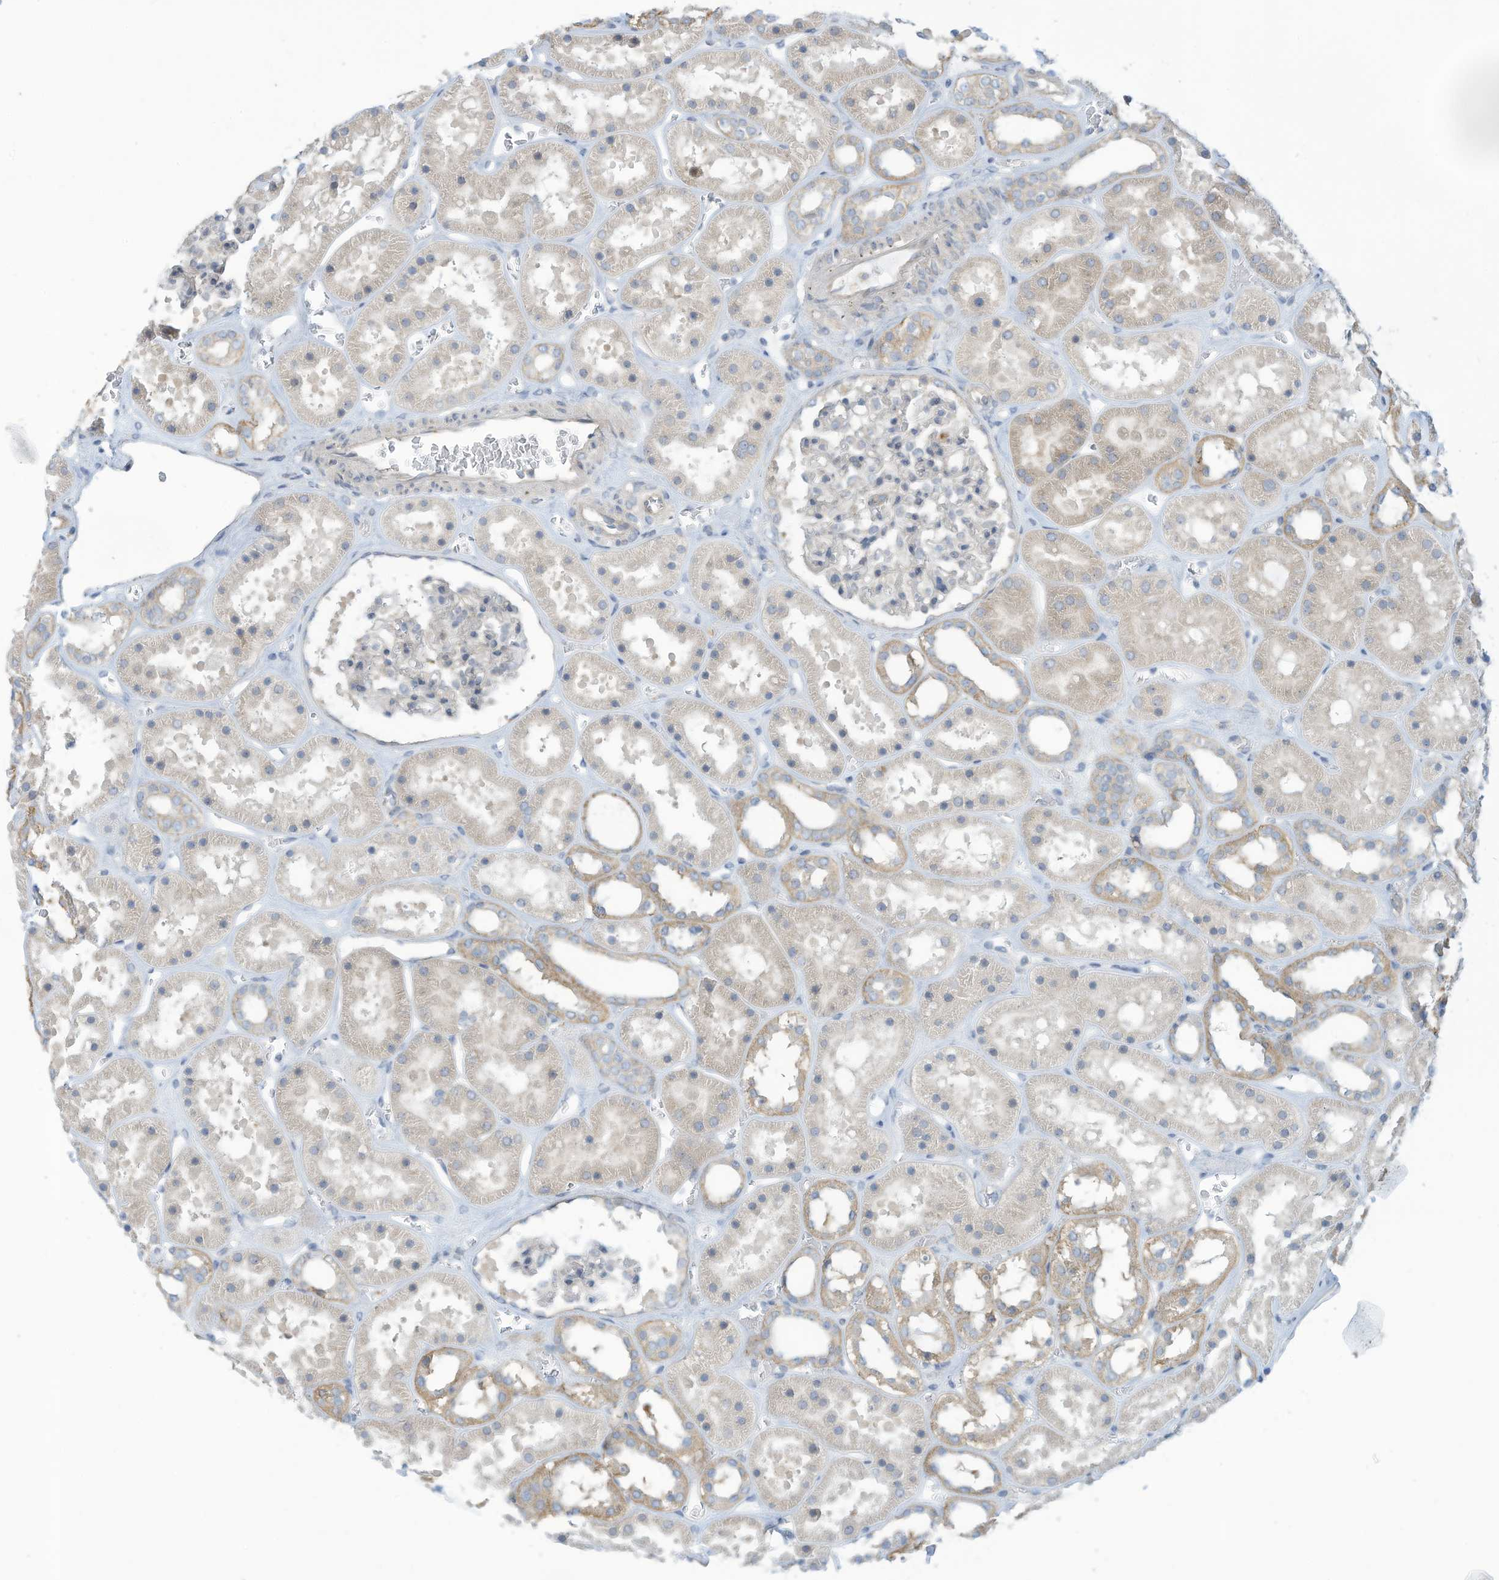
{"staining": {"intensity": "negative", "quantity": "none", "location": "none"}, "tissue": "kidney", "cell_type": "Cells in glomeruli", "image_type": "normal", "snomed": [{"axis": "morphology", "description": "Normal tissue, NOS"}, {"axis": "topography", "description": "Kidney"}], "caption": "This is a histopathology image of IHC staining of benign kidney, which shows no expression in cells in glomeruli.", "gene": "ADAT2", "patient": {"sex": "female", "age": 41}}